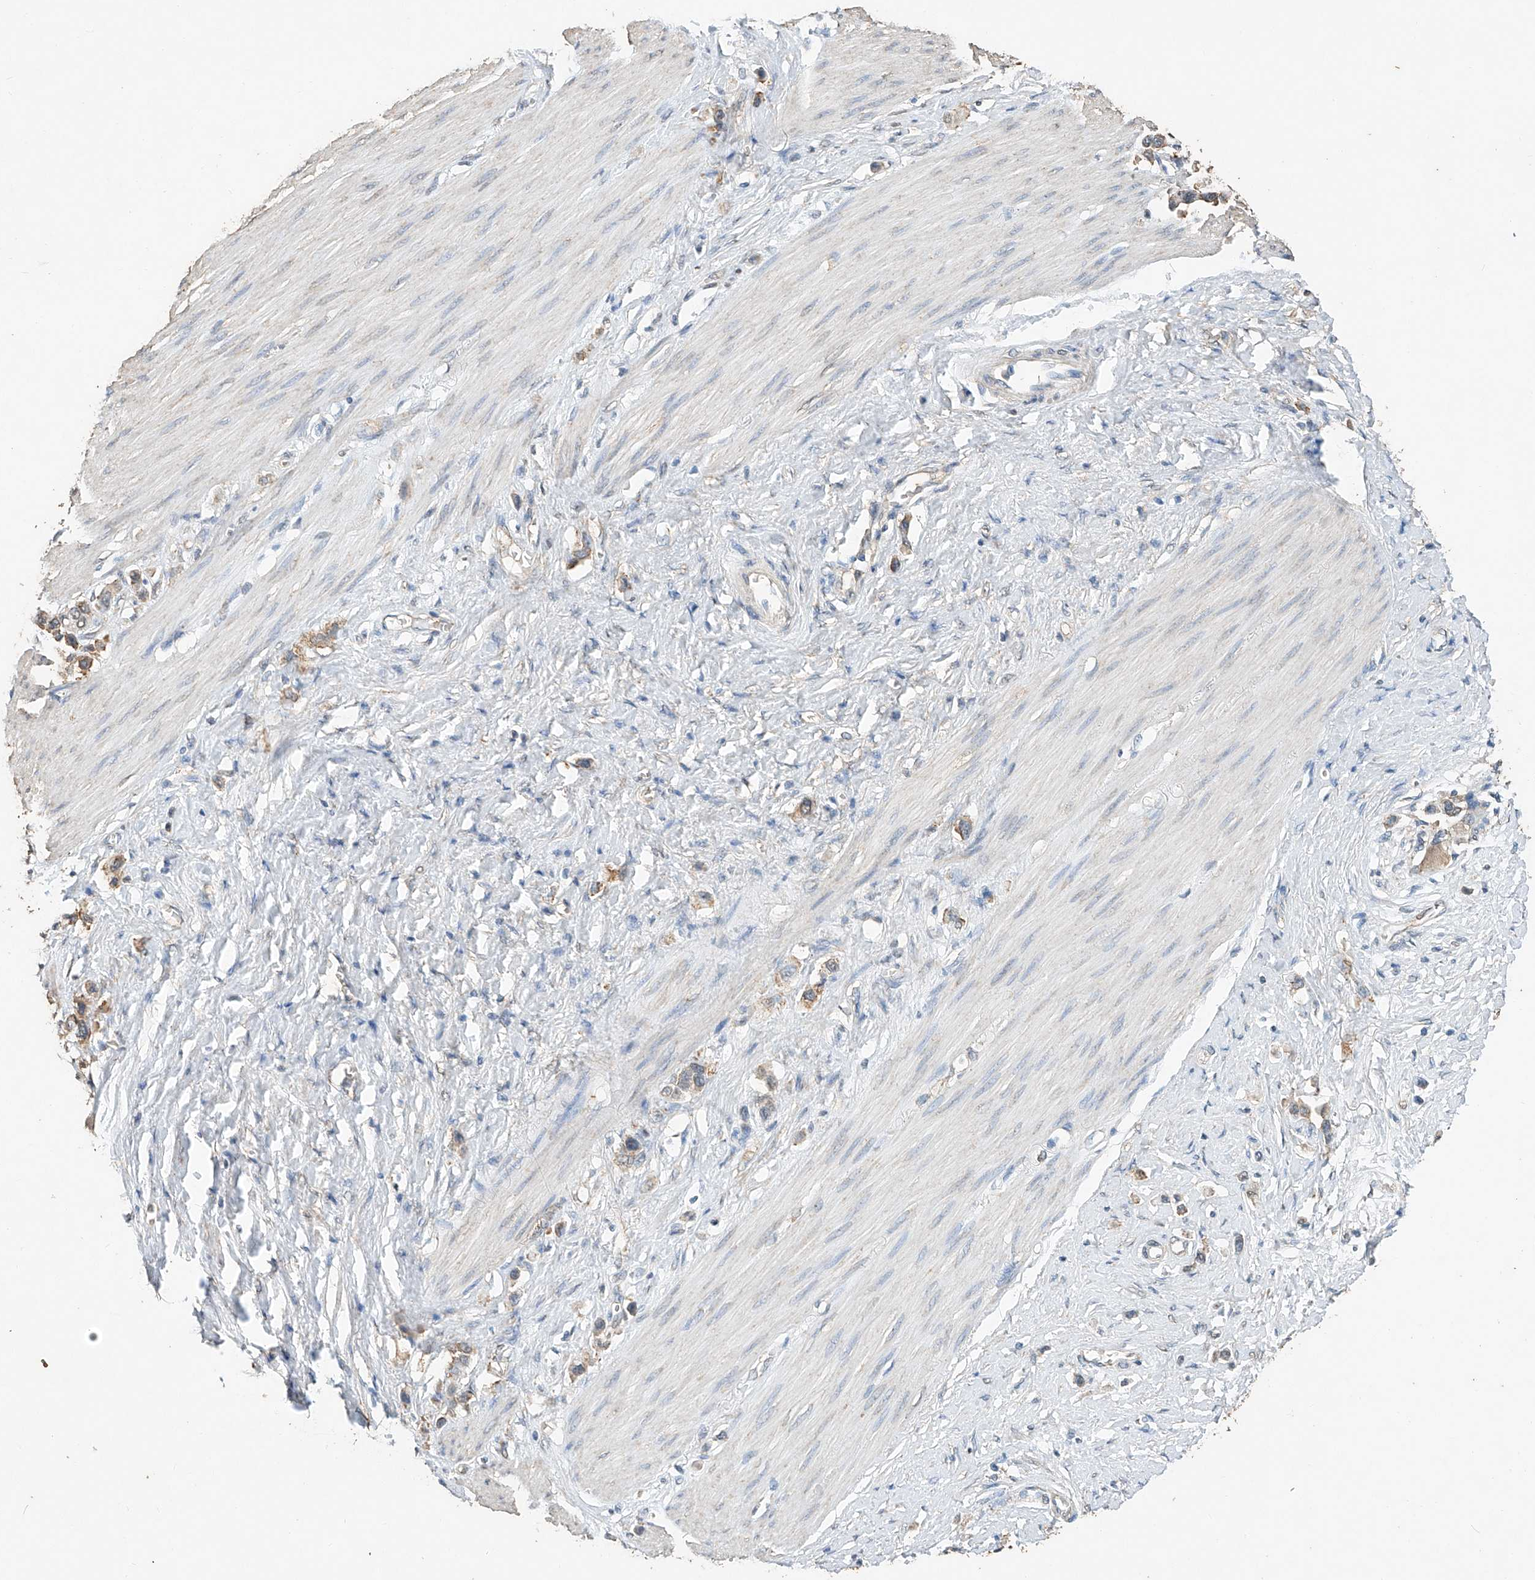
{"staining": {"intensity": "weak", "quantity": ">75%", "location": "cytoplasmic/membranous"}, "tissue": "stomach cancer", "cell_type": "Tumor cells", "image_type": "cancer", "snomed": [{"axis": "morphology", "description": "Adenocarcinoma, NOS"}, {"axis": "topography", "description": "Stomach"}], "caption": "High-power microscopy captured an immunohistochemistry image of adenocarcinoma (stomach), revealing weak cytoplasmic/membranous expression in approximately >75% of tumor cells.", "gene": "CERS4", "patient": {"sex": "female", "age": 65}}